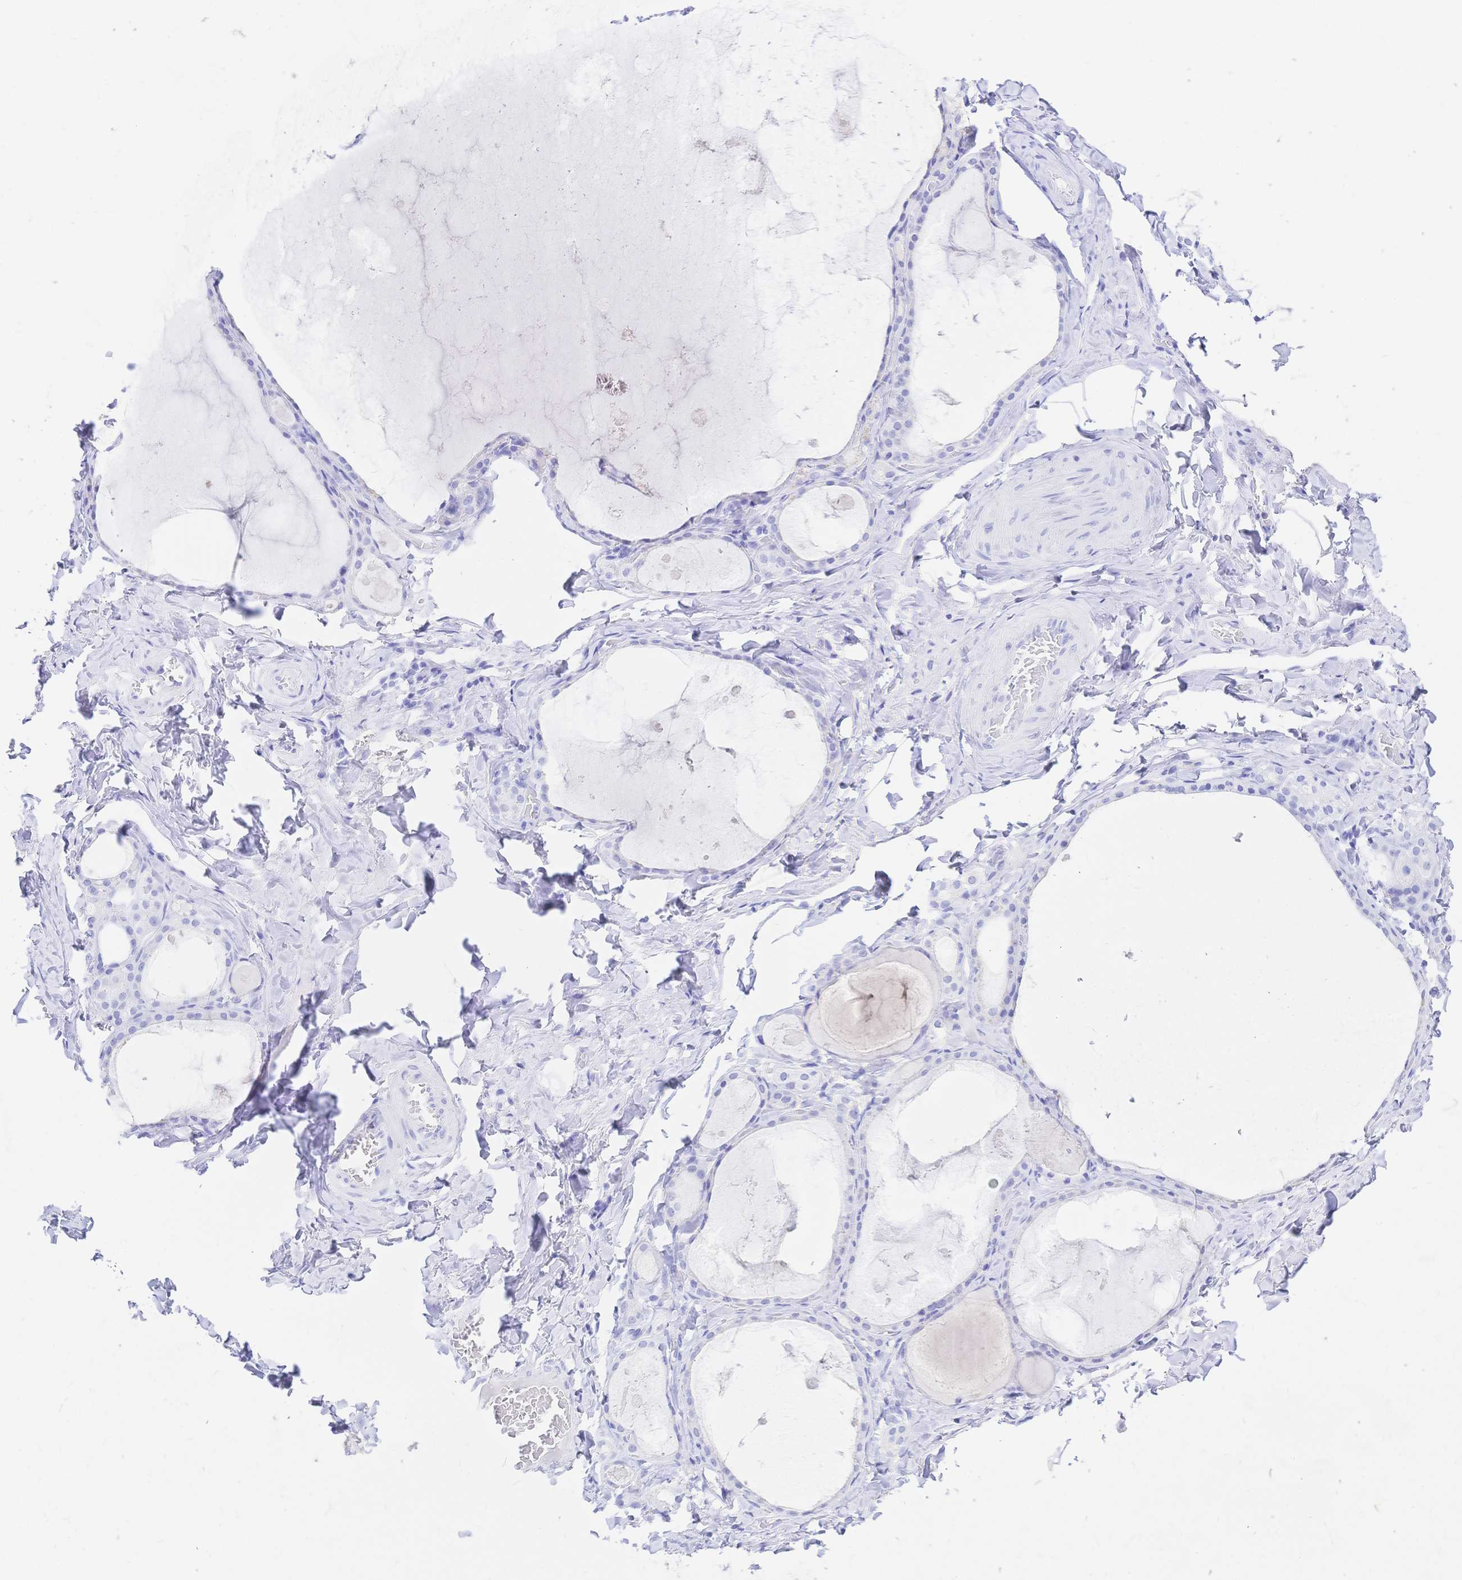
{"staining": {"intensity": "negative", "quantity": "none", "location": "none"}, "tissue": "thyroid gland", "cell_type": "Glandular cells", "image_type": "normal", "snomed": [{"axis": "morphology", "description": "Normal tissue, NOS"}, {"axis": "topography", "description": "Thyroid gland"}], "caption": "An image of thyroid gland stained for a protein reveals no brown staining in glandular cells.", "gene": "UMOD", "patient": {"sex": "male", "age": 56}}